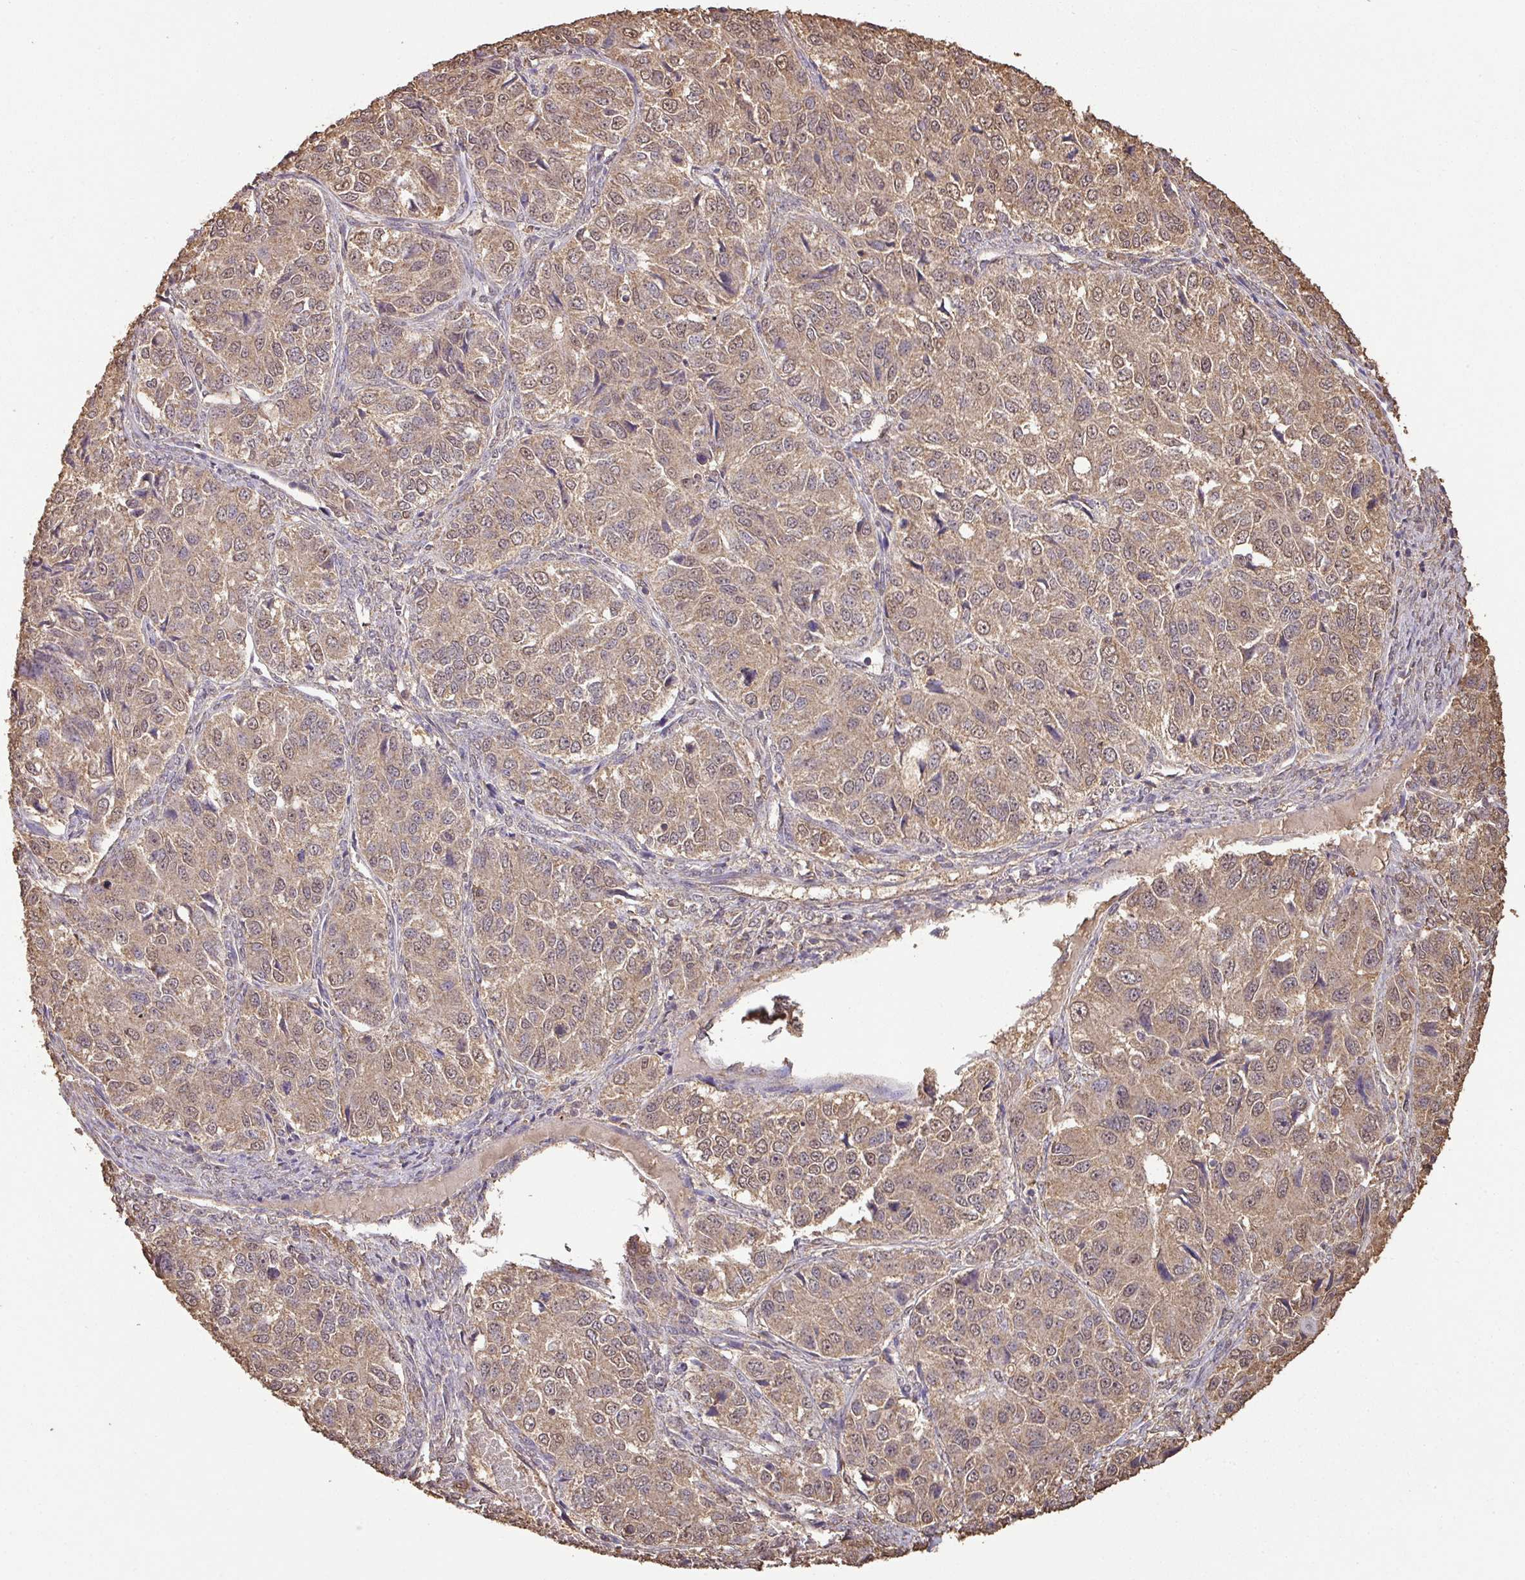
{"staining": {"intensity": "moderate", "quantity": ">75%", "location": "cytoplasmic/membranous"}, "tissue": "ovarian cancer", "cell_type": "Tumor cells", "image_type": "cancer", "snomed": [{"axis": "morphology", "description": "Carcinoma, endometroid"}, {"axis": "topography", "description": "Ovary"}], "caption": "The micrograph shows a brown stain indicating the presence of a protein in the cytoplasmic/membranous of tumor cells in ovarian cancer (endometroid carcinoma). The staining was performed using DAB (3,3'-diaminobenzidine) to visualize the protein expression in brown, while the nuclei were stained in blue with hematoxylin (Magnification: 20x).", "gene": "ATAT1", "patient": {"sex": "female", "age": 51}}